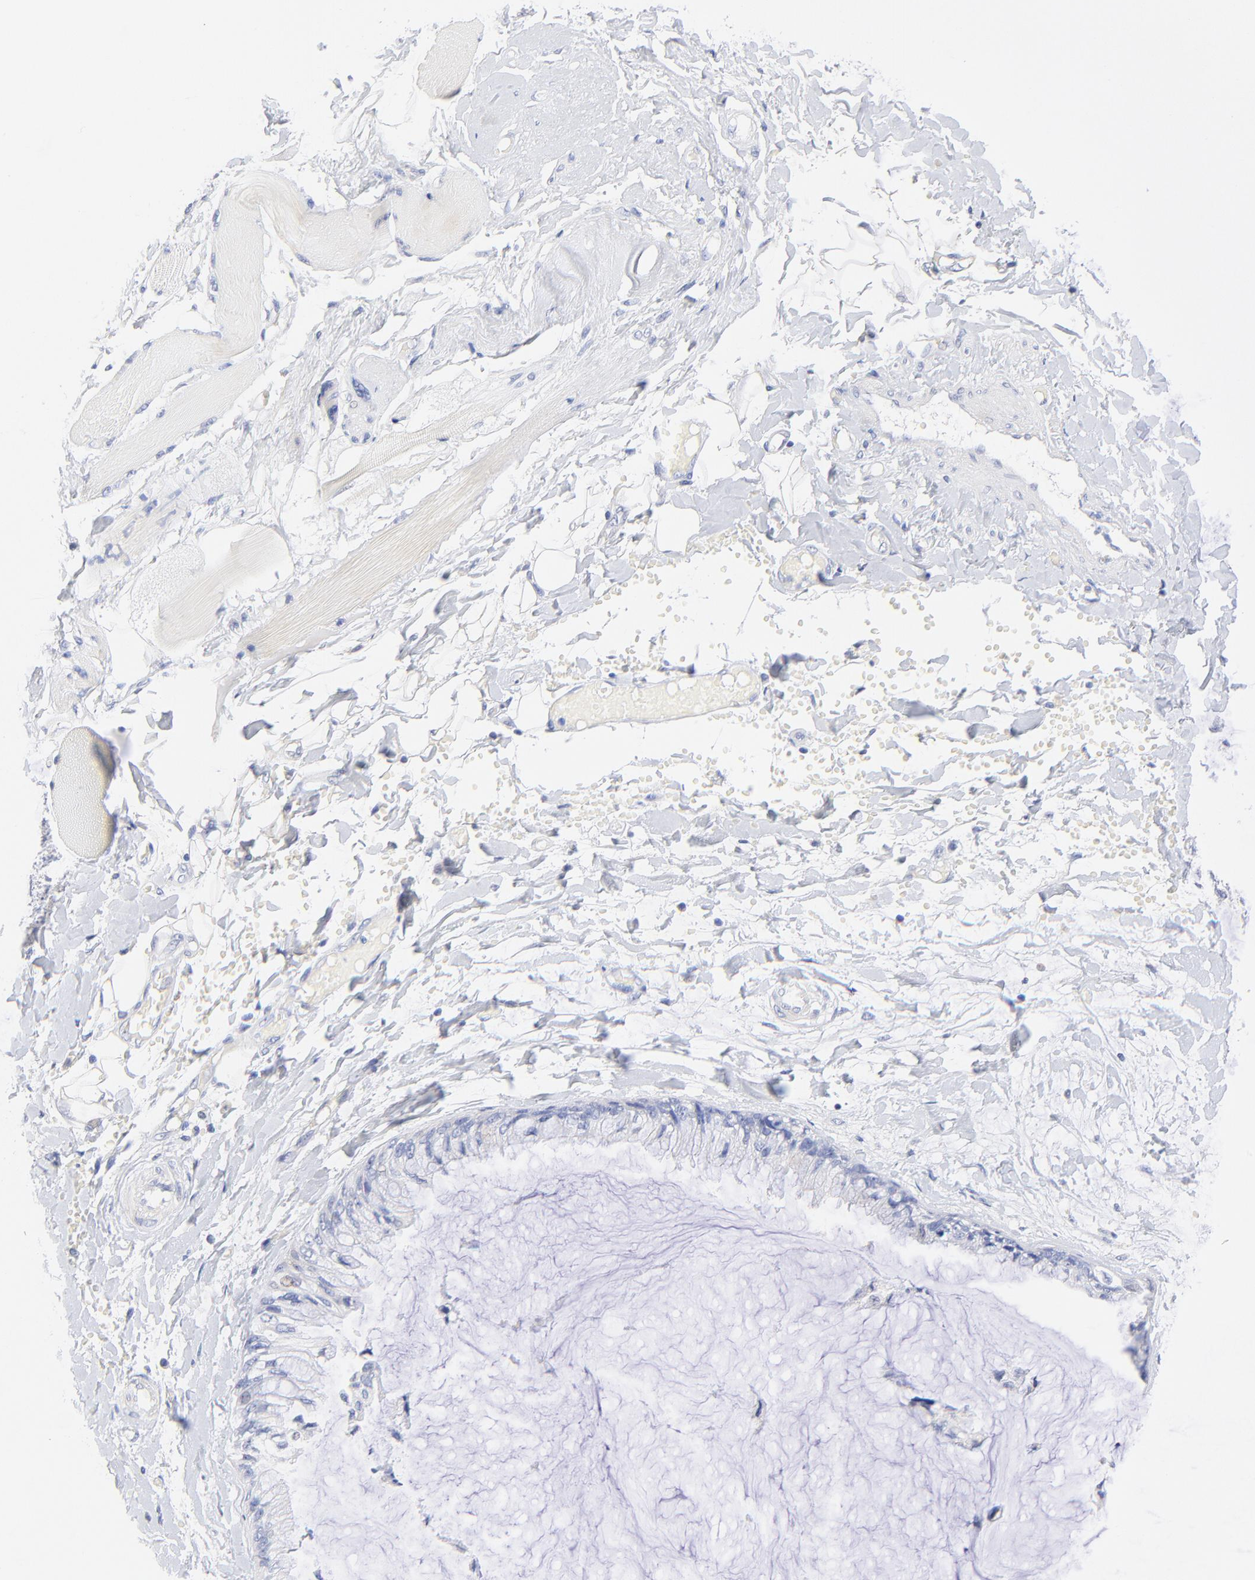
{"staining": {"intensity": "negative", "quantity": "none", "location": "none"}, "tissue": "ovarian cancer", "cell_type": "Tumor cells", "image_type": "cancer", "snomed": [{"axis": "morphology", "description": "Cystadenocarcinoma, mucinous, NOS"}, {"axis": "topography", "description": "Ovary"}], "caption": "Ovarian cancer stained for a protein using IHC exhibits no positivity tumor cells.", "gene": "SULT4A1", "patient": {"sex": "female", "age": 39}}